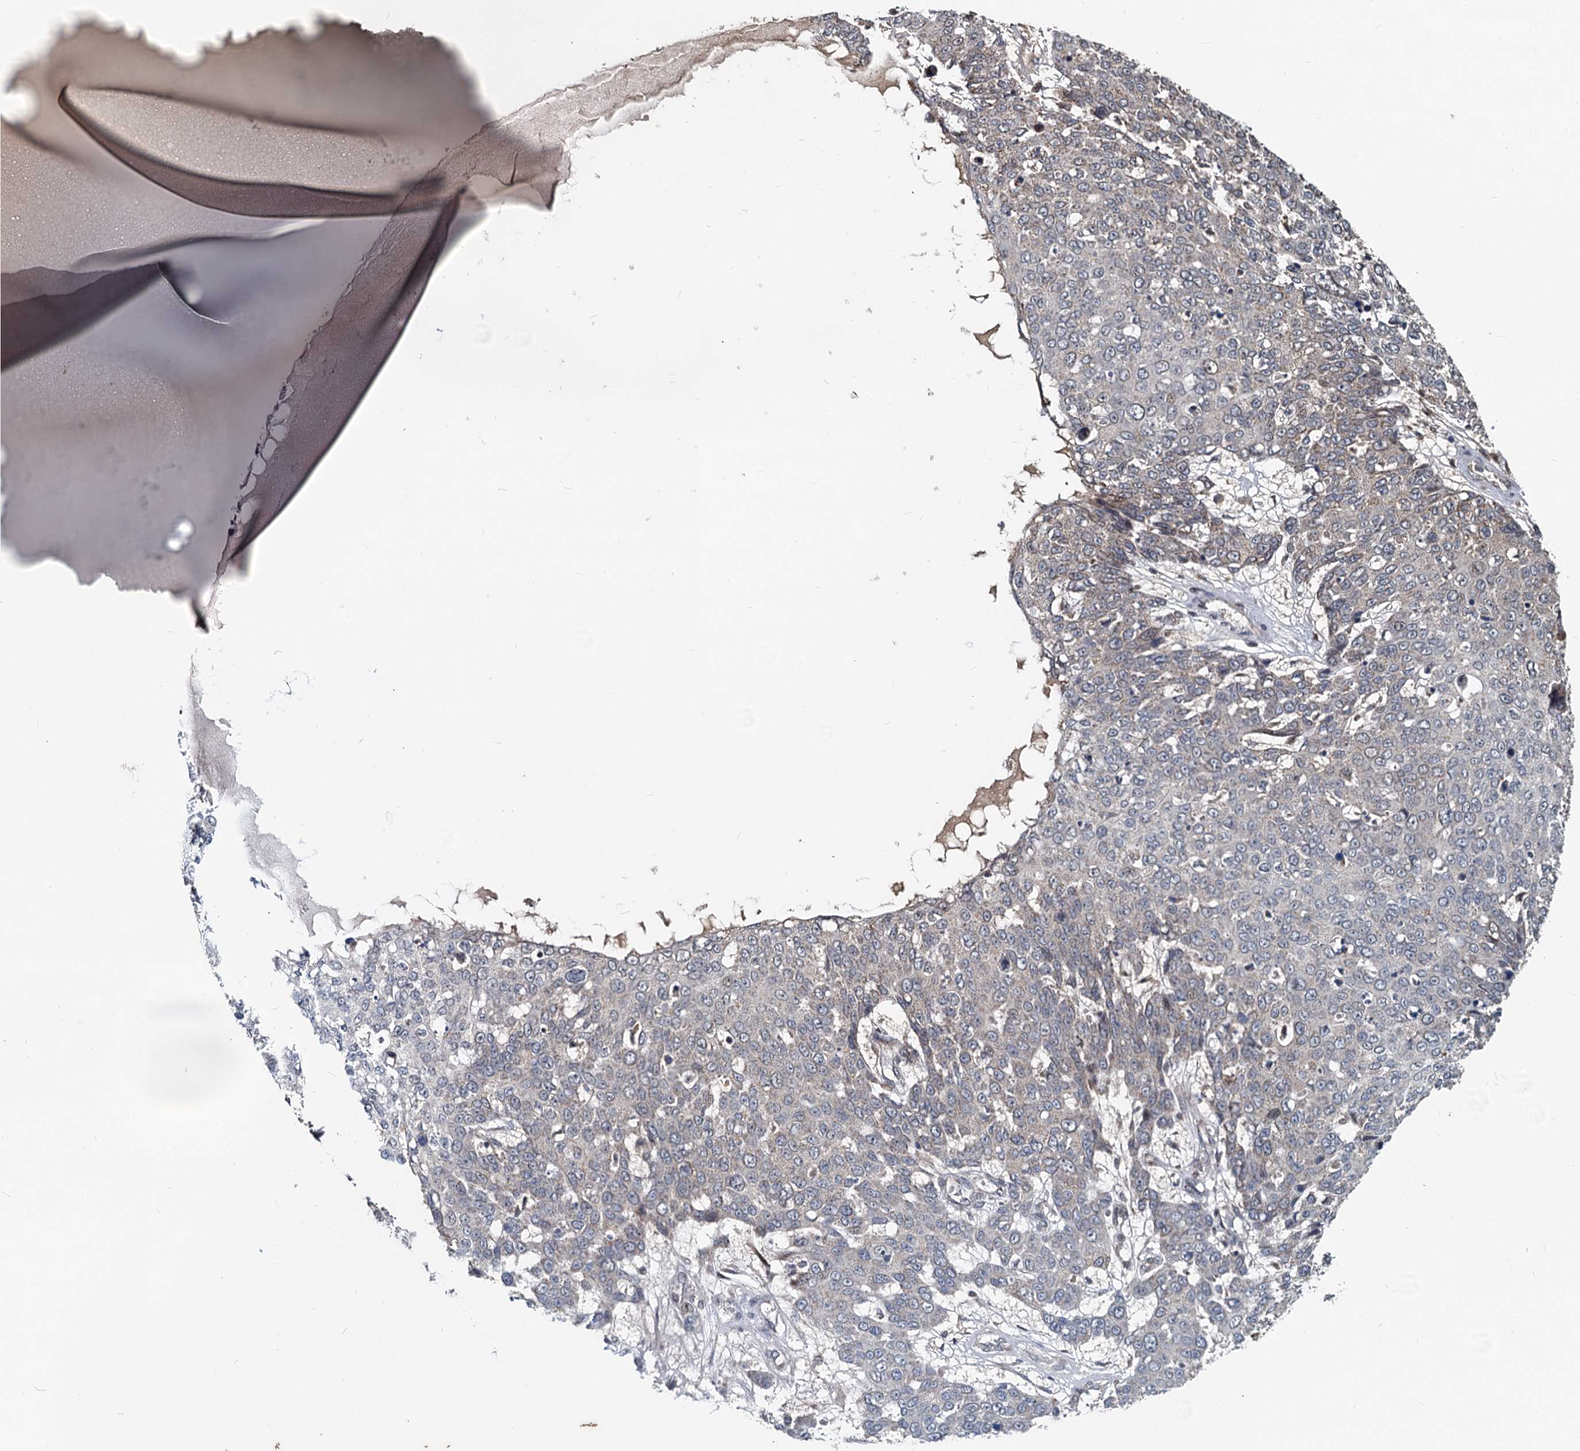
{"staining": {"intensity": "negative", "quantity": "none", "location": "none"}, "tissue": "skin cancer", "cell_type": "Tumor cells", "image_type": "cancer", "snomed": [{"axis": "morphology", "description": "Squamous cell carcinoma, NOS"}, {"axis": "topography", "description": "Skin"}], "caption": "An immunohistochemistry histopathology image of skin cancer (squamous cell carcinoma) is shown. There is no staining in tumor cells of skin cancer (squamous cell carcinoma).", "gene": "RITA1", "patient": {"sex": "male", "age": 71}}